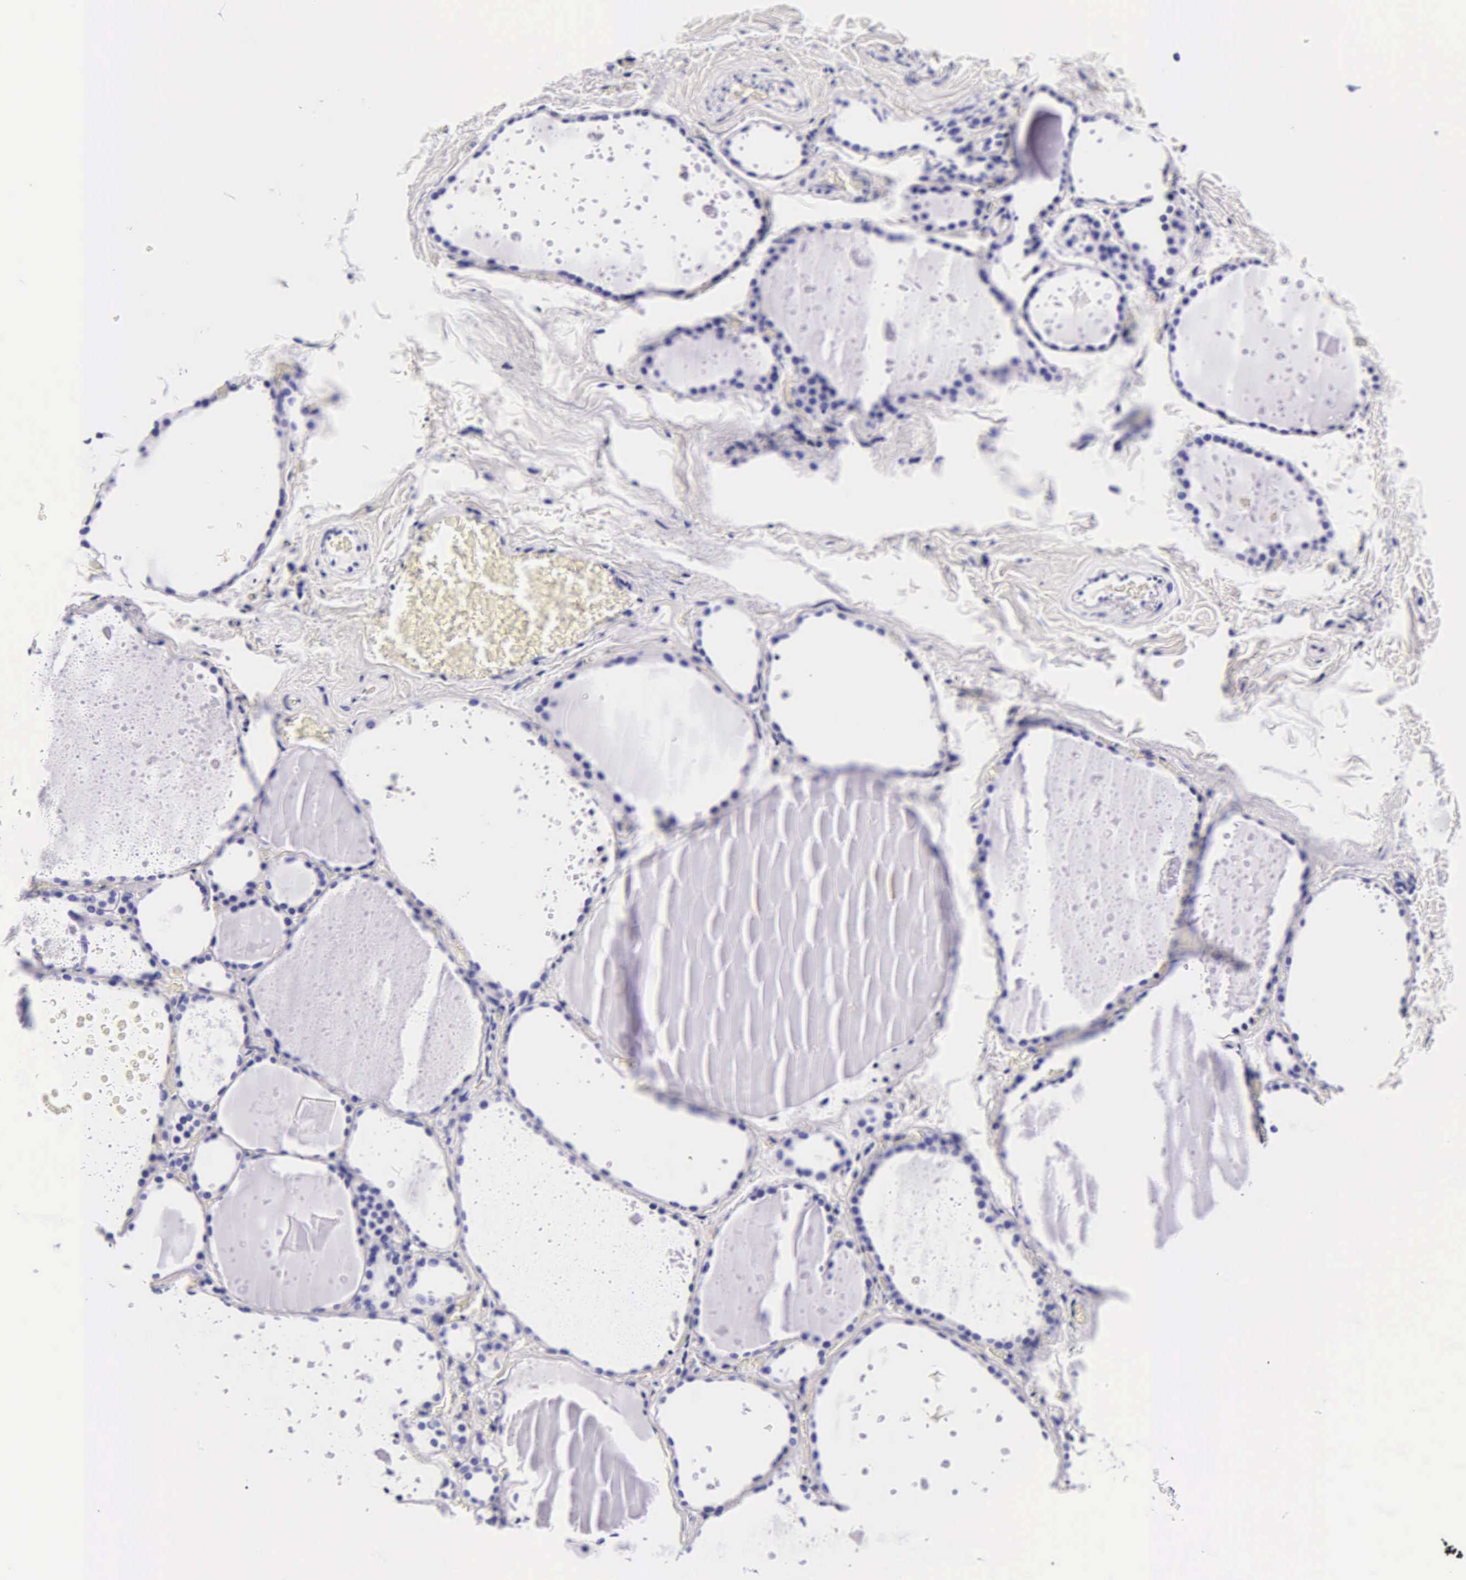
{"staining": {"intensity": "negative", "quantity": "none", "location": "none"}, "tissue": "thyroid gland", "cell_type": "Glandular cells", "image_type": "normal", "snomed": [{"axis": "morphology", "description": "Normal tissue, NOS"}, {"axis": "topography", "description": "Thyroid gland"}], "caption": "Immunohistochemistry photomicrograph of benign thyroid gland stained for a protein (brown), which demonstrates no positivity in glandular cells. Brightfield microscopy of IHC stained with DAB (brown) and hematoxylin (blue), captured at high magnification.", "gene": "DGCR2", "patient": {"sex": "male", "age": 76}}